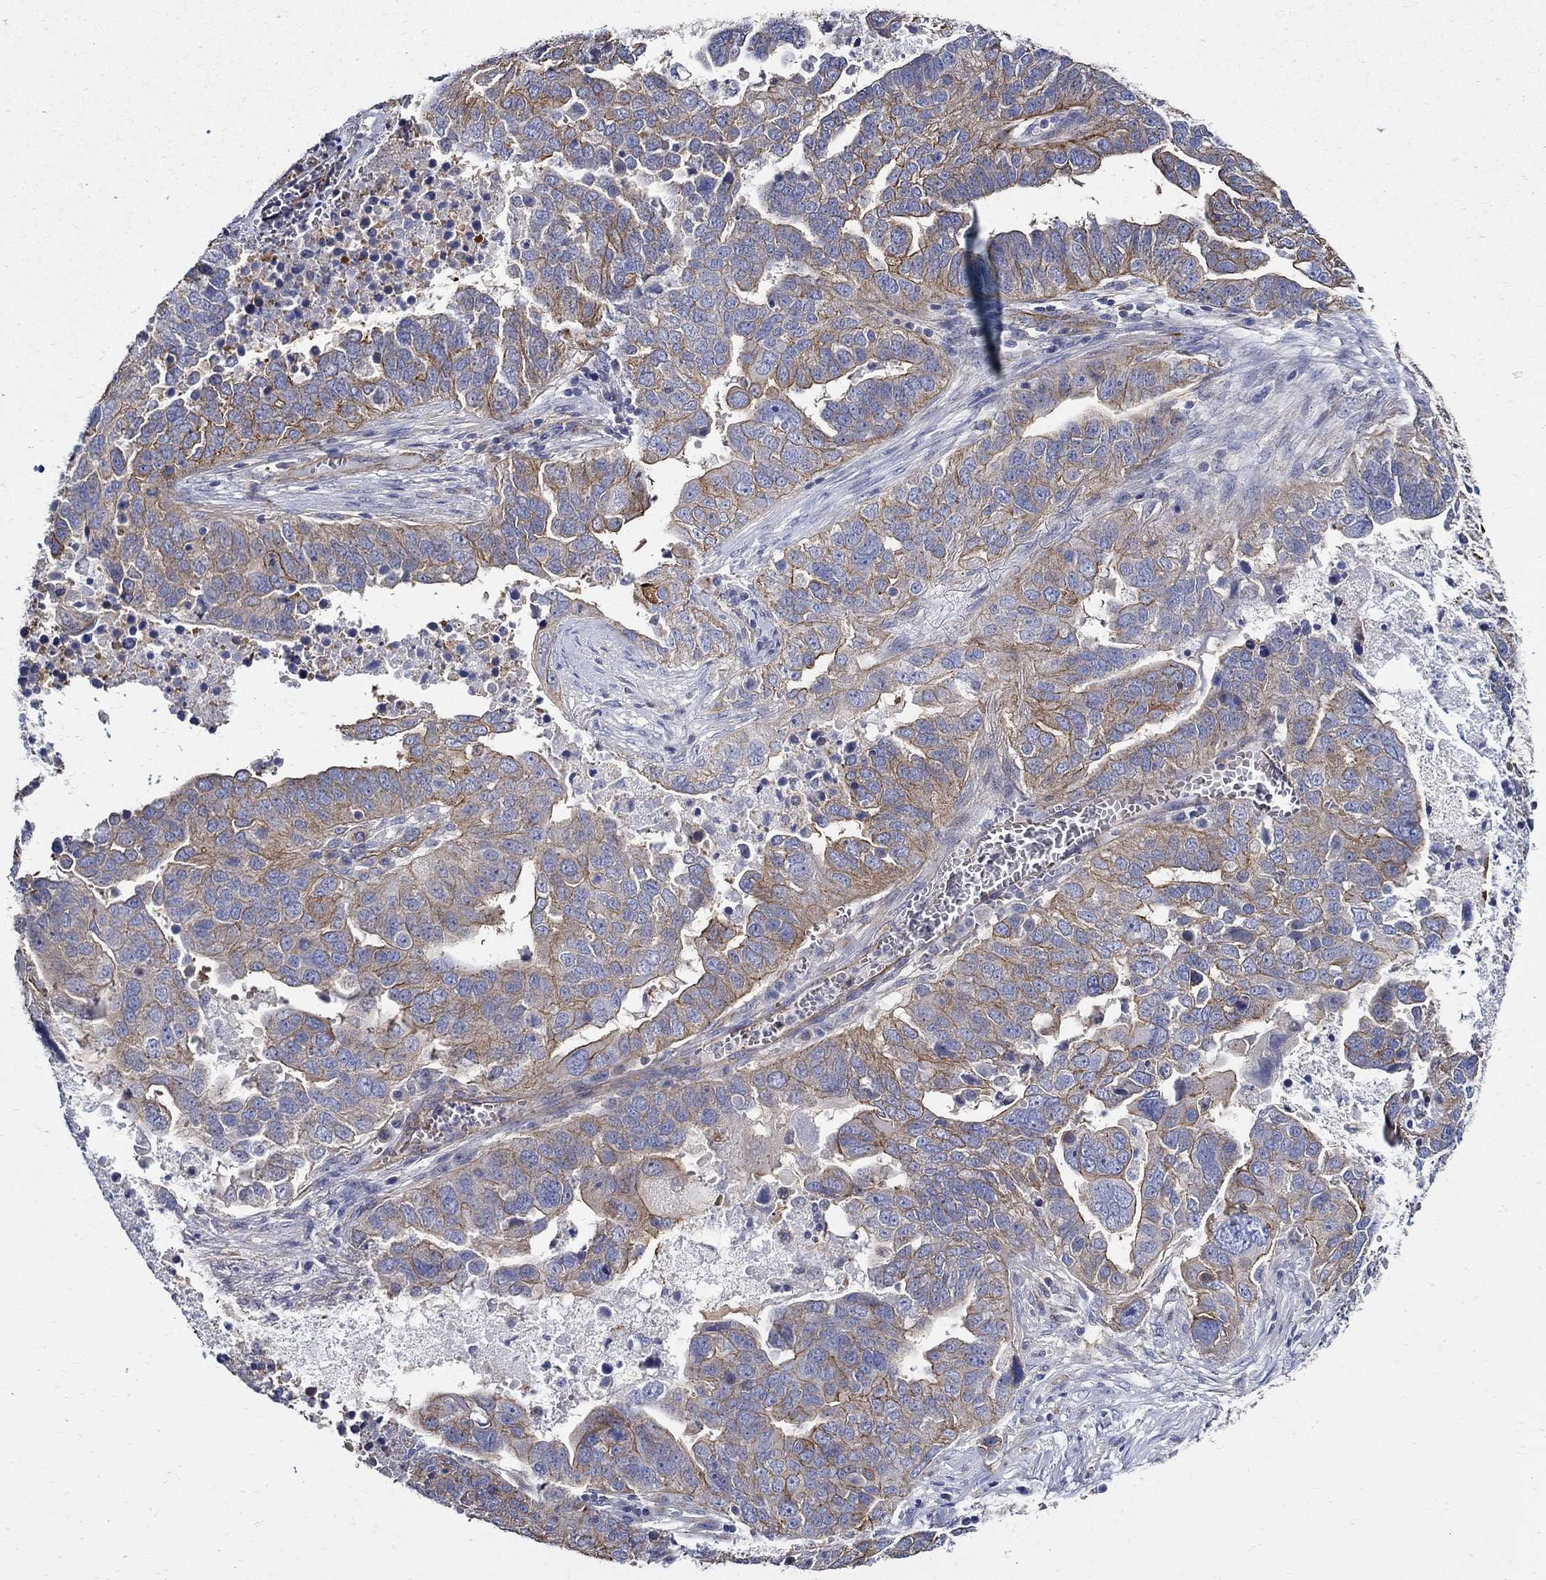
{"staining": {"intensity": "strong", "quantity": "25%-75%", "location": "cytoplasmic/membranous"}, "tissue": "ovarian cancer", "cell_type": "Tumor cells", "image_type": "cancer", "snomed": [{"axis": "morphology", "description": "Carcinoma, endometroid"}, {"axis": "topography", "description": "Soft tissue"}, {"axis": "topography", "description": "Ovary"}], "caption": "There is high levels of strong cytoplasmic/membranous expression in tumor cells of ovarian endometroid carcinoma, as demonstrated by immunohistochemical staining (brown color).", "gene": "APBB3", "patient": {"sex": "female", "age": 52}}